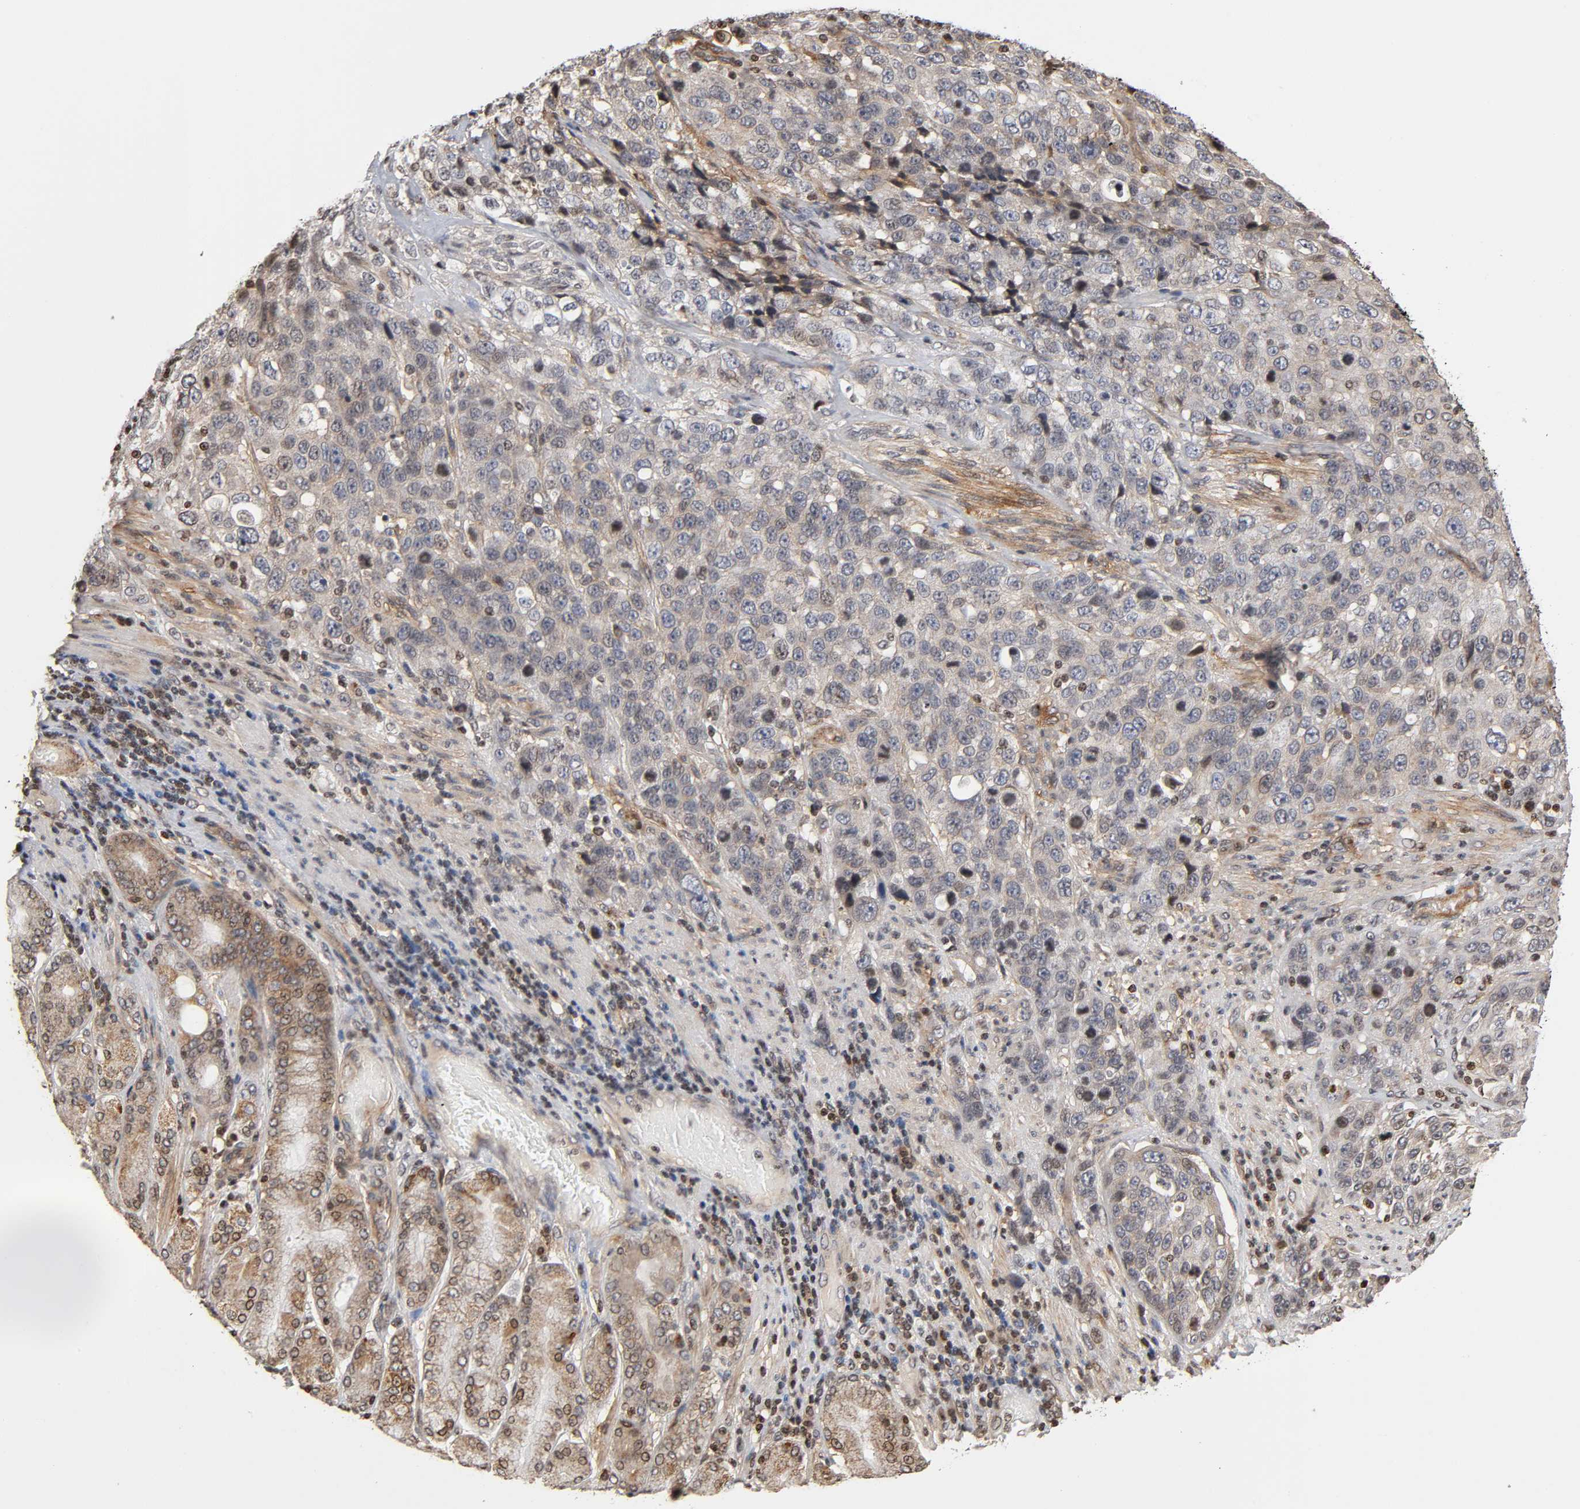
{"staining": {"intensity": "negative", "quantity": "none", "location": "none"}, "tissue": "stomach cancer", "cell_type": "Tumor cells", "image_type": "cancer", "snomed": [{"axis": "morphology", "description": "Normal tissue, NOS"}, {"axis": "morphology", "description": "Adenocarcinoma, NOS"}, {"axis": "topography", "description": "Stomach"}], "caption": "The histopathology image shows no significant positivity in tumor cells of stomach adenocarcinoma.", "gene": "ITGAV", "patient": {"sex": "male", "age": 48}}